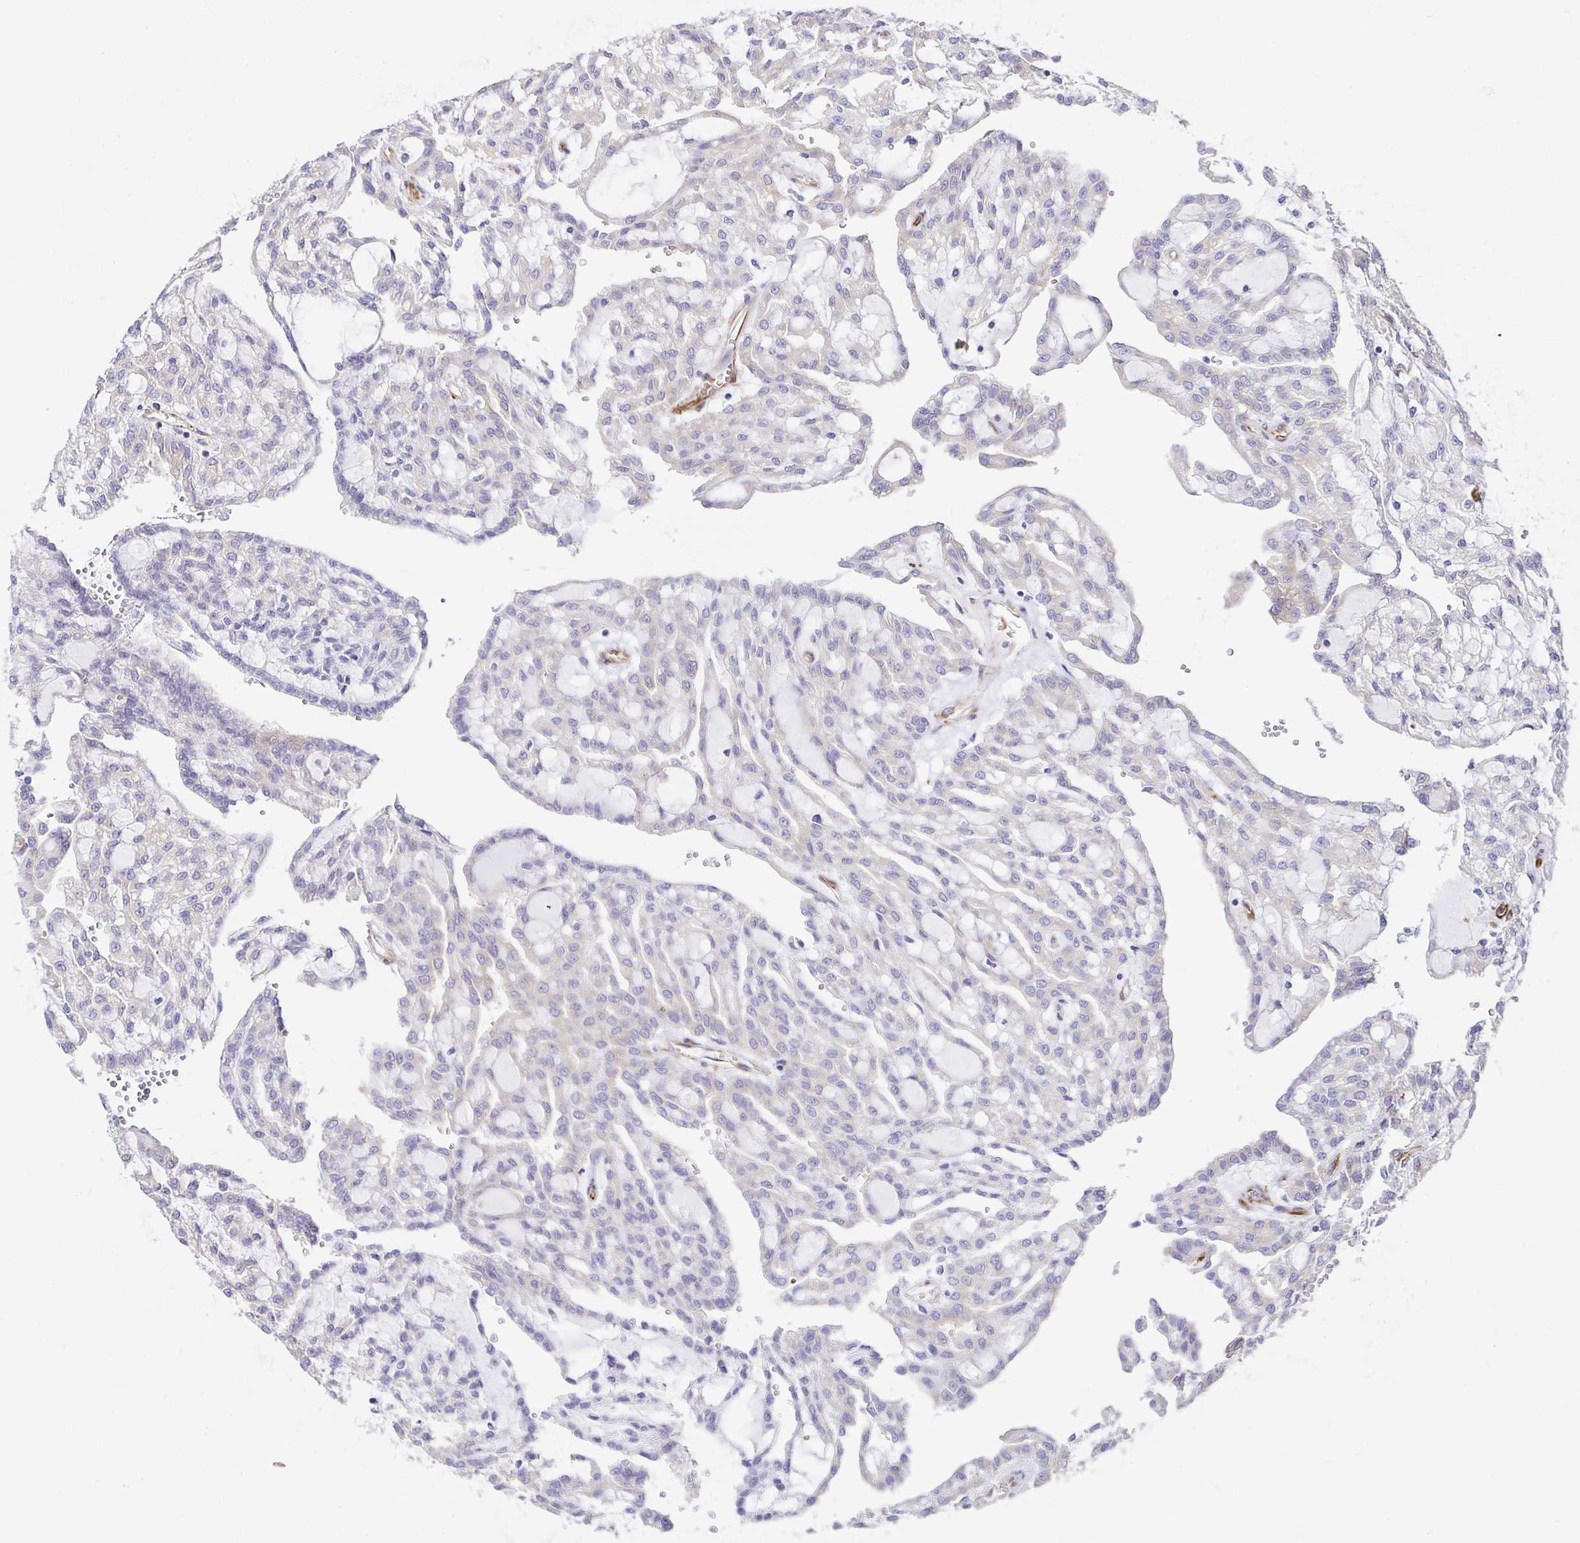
{"staining": {"intensity": "negative", "quantity": "none", "location": "none"}, "tissue": "renal cancer", "cell_type": "Tumor cells", "image_type": "cancer", "snomed": [{"axis": "morphology", "description": "Adenocarcinoma, NOS"}, {"axis": "topography", "description": "Kidney"}], "caption": "DAB immunohistochemical staining of renal cancer demonstrates no significant expression in tumor cells.", "gene": "DOCK1", "patient": {"sex": "male", "age": 63}}